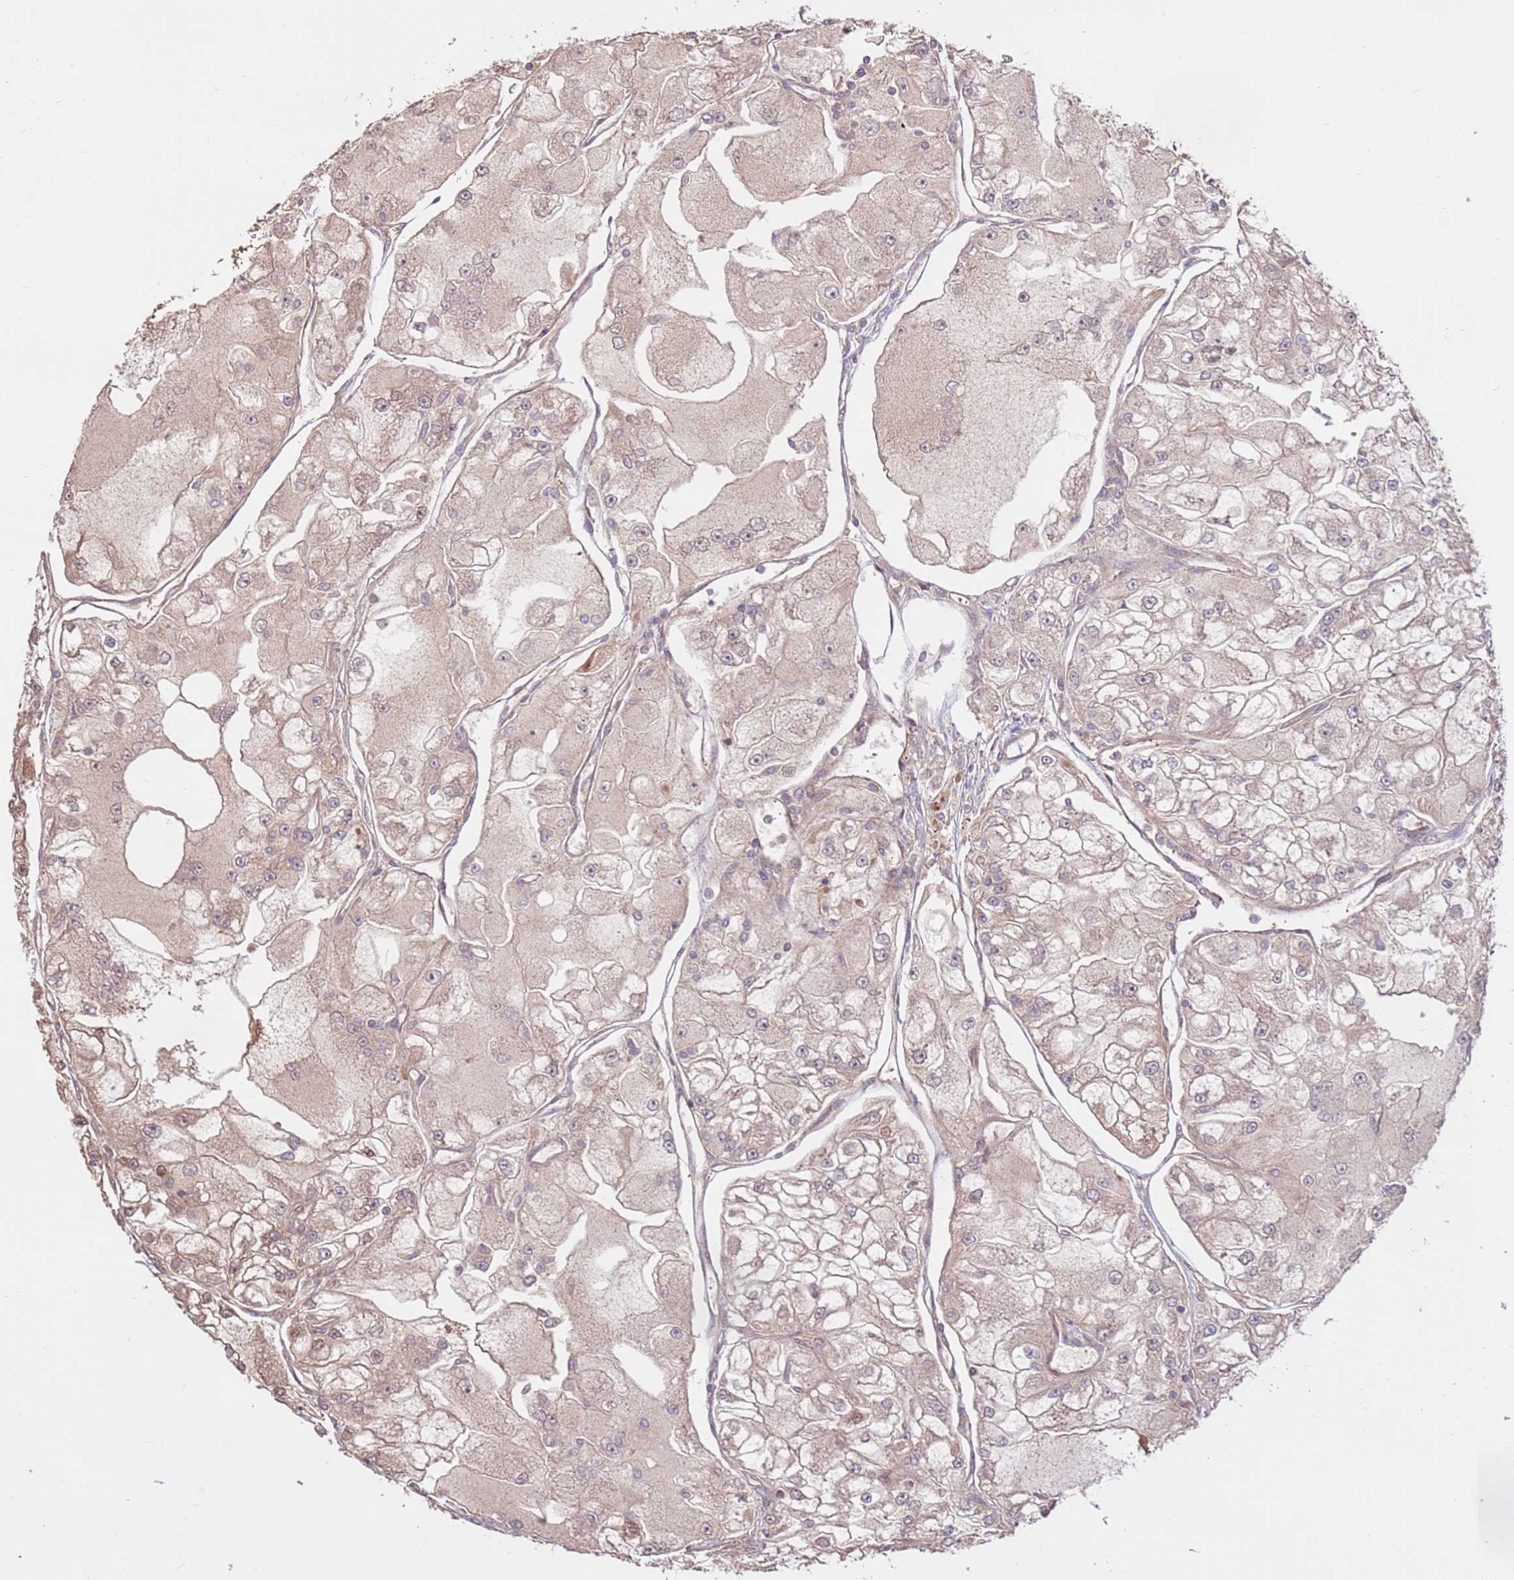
{"staining": {"intensity": "negative", "quantity": "none", "location": "none"}, "tissue": "renal cancer", "cell_type": "Tumor cells", "image_type": "cancer", "snomed": [{"axis": "morphology", "description": "Adenocarcinoma, NOS"}, {"axis": "topography", "description": "Kidney"}], "caption": "Human renal cancer stained for a protein using immunohistochemistry (IHC) displays no positivity in tumor cells.", "gene": "CCDC112", "patient": {"sex": "female", "age": 72}}